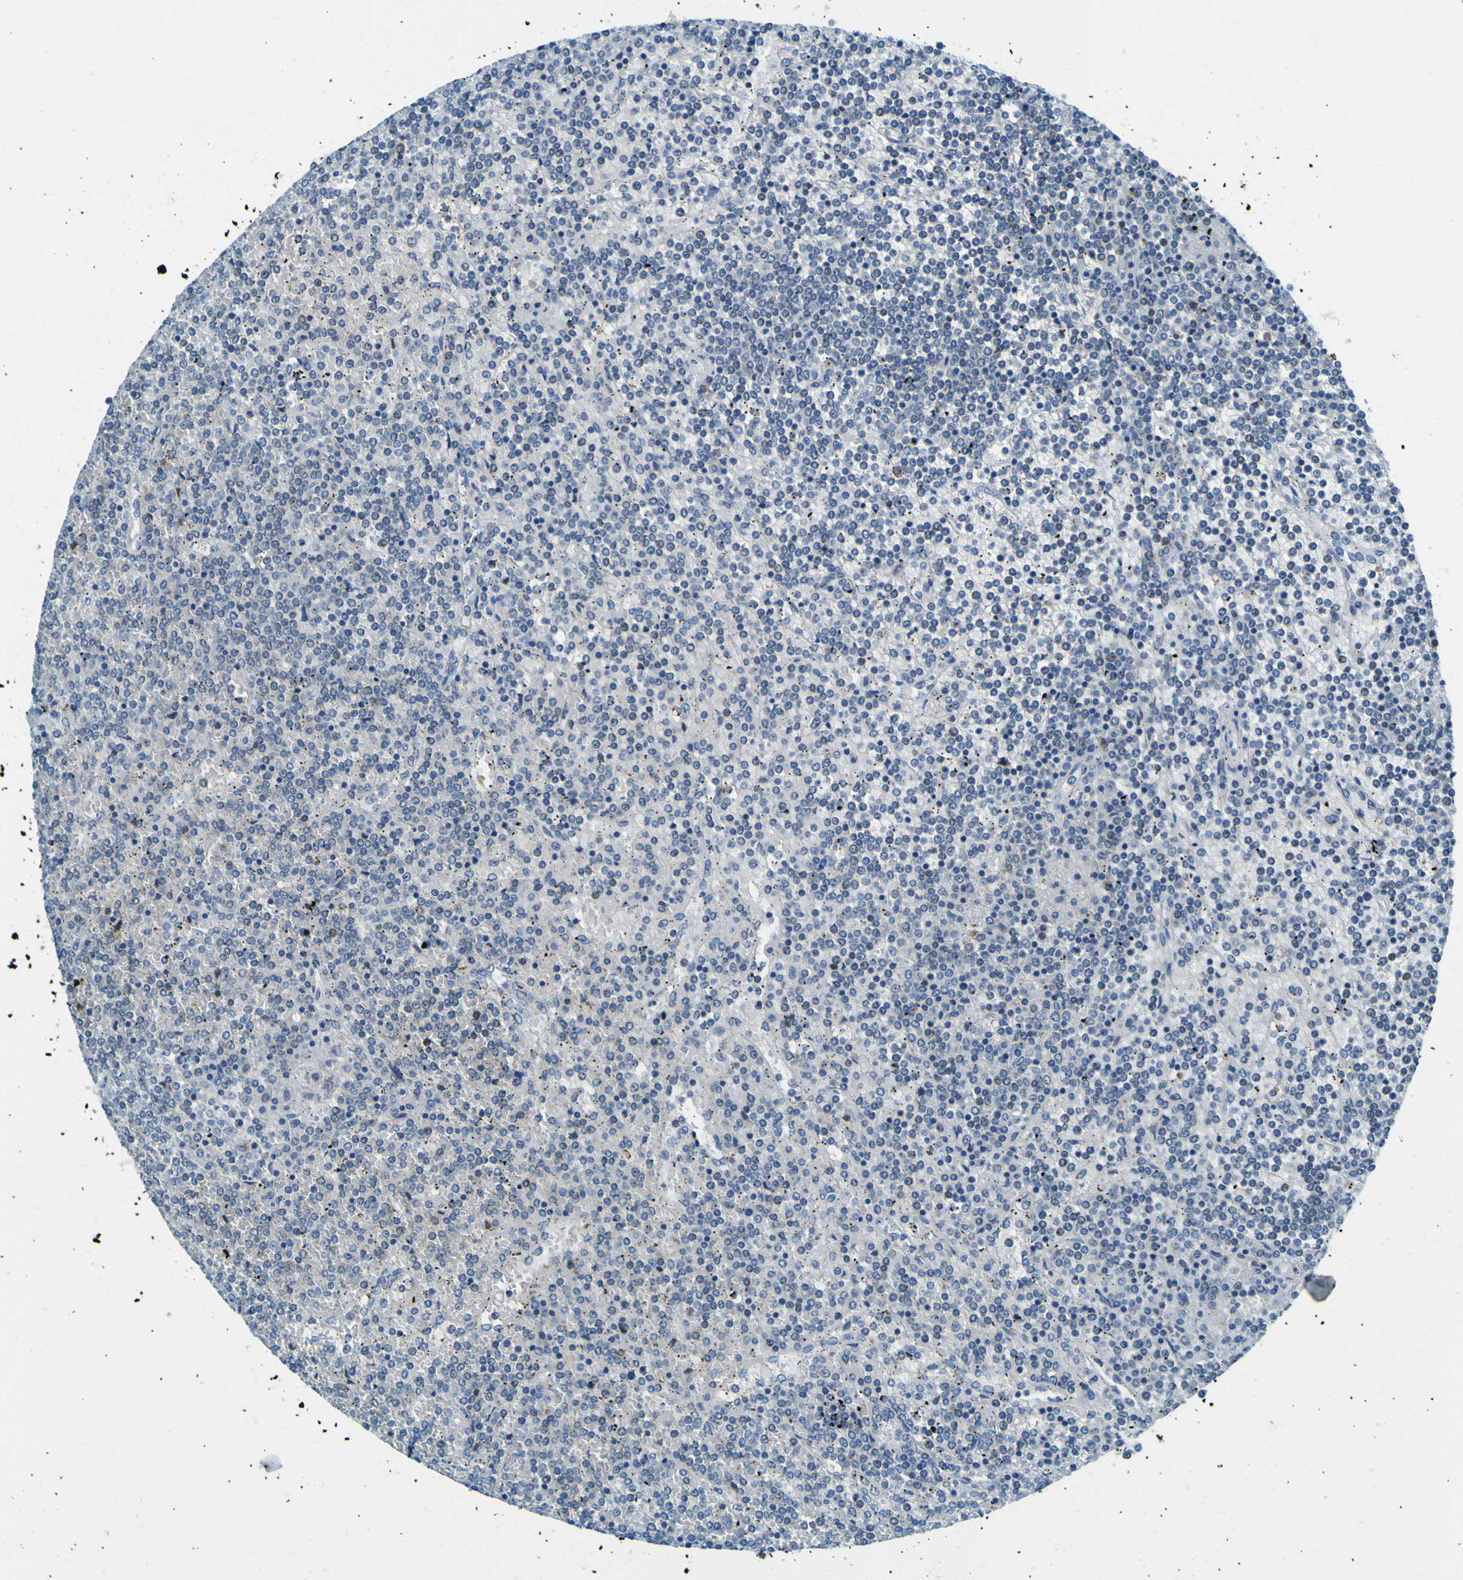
{"staining": {"intensity": "negative", "quantity": "none", "location": "none"}, "tissue": "lymphoma", "cell_type": "Tumor cells", "image_type": "cancer", "snomed": [{"axis": "morphology", "description": "Malignant lymphoma, non-Hodgkin's type, Low grade"}, {"axis": "topography", "description": "Spleen"}], "caption": "Image shows no protein staining in tumor cells of low-grade malignant lymphoma, non-Hodgkin's type tissue. (DAB (3,3'-diaminobenzidine) immunohistochemistry visualized using brightfield microscopy, high magnification).", "gene": "SORCS1", "patient": {"sex": "female", "age": 19}}